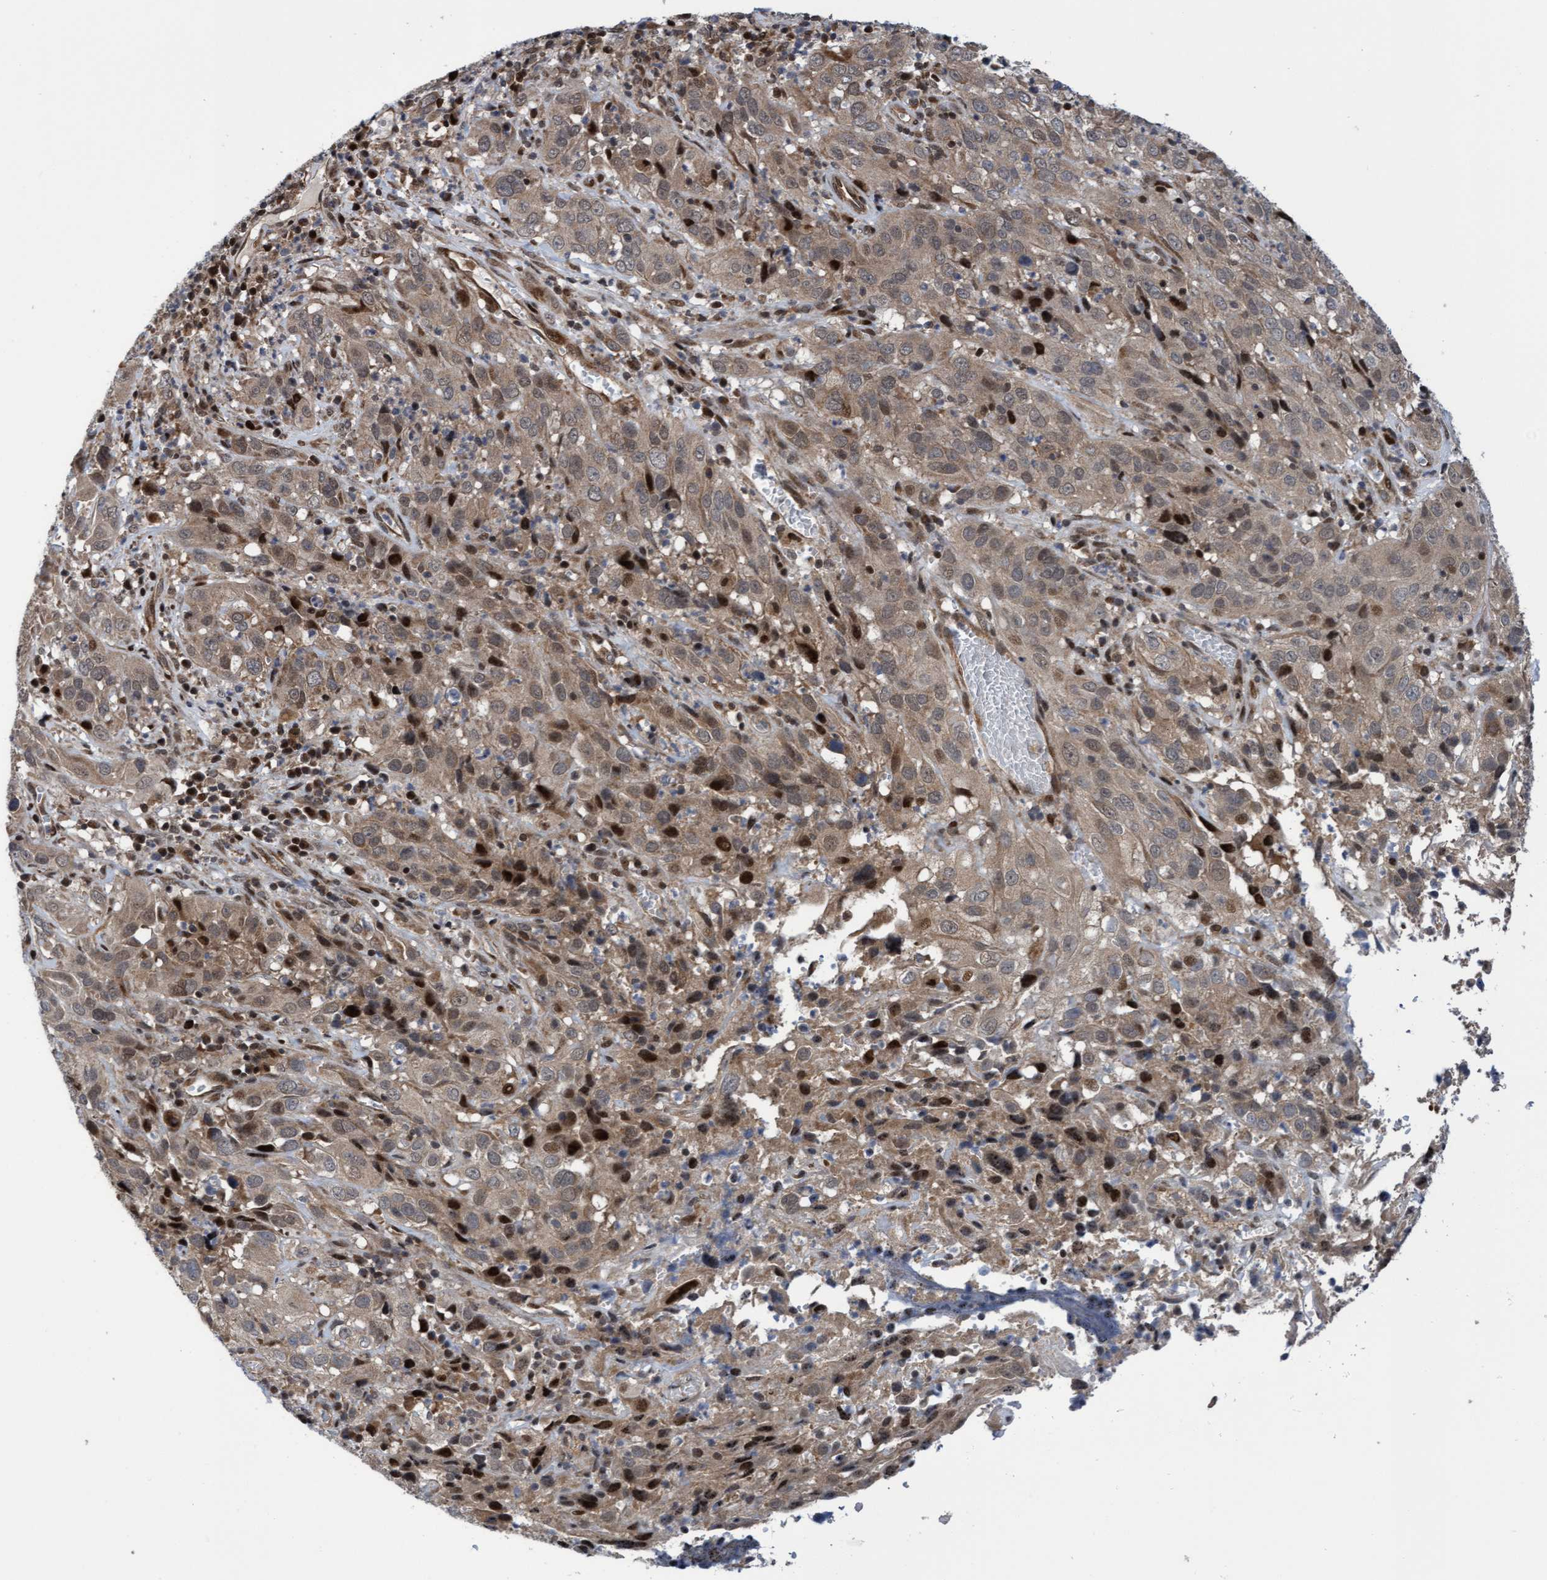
{"staining": {"intensity": "weak", "quantity": ">75%", "location": "cytoplasmic/membranous,nuclear"}, "tissue": "cervical cancer", "cell_type": "Tumor cells", "image_type": "cancer", "snomed": [{"axis": "morphology", "description": "Squamous cell carcinoma, NOS"}, {"axis": "topography", "description": "Cervix"}], "caption": "Cervical cancer was stained to show a protein in brown. There is low levels of weak cytoplasmic/membranous and nuclear positivity in about >75% of tumor cells. Ihc stains the protein of interest in brown and the nuclei are stained blue.", "gene": "ITFG1", "patient": {"sex": "female", "age": 32}}